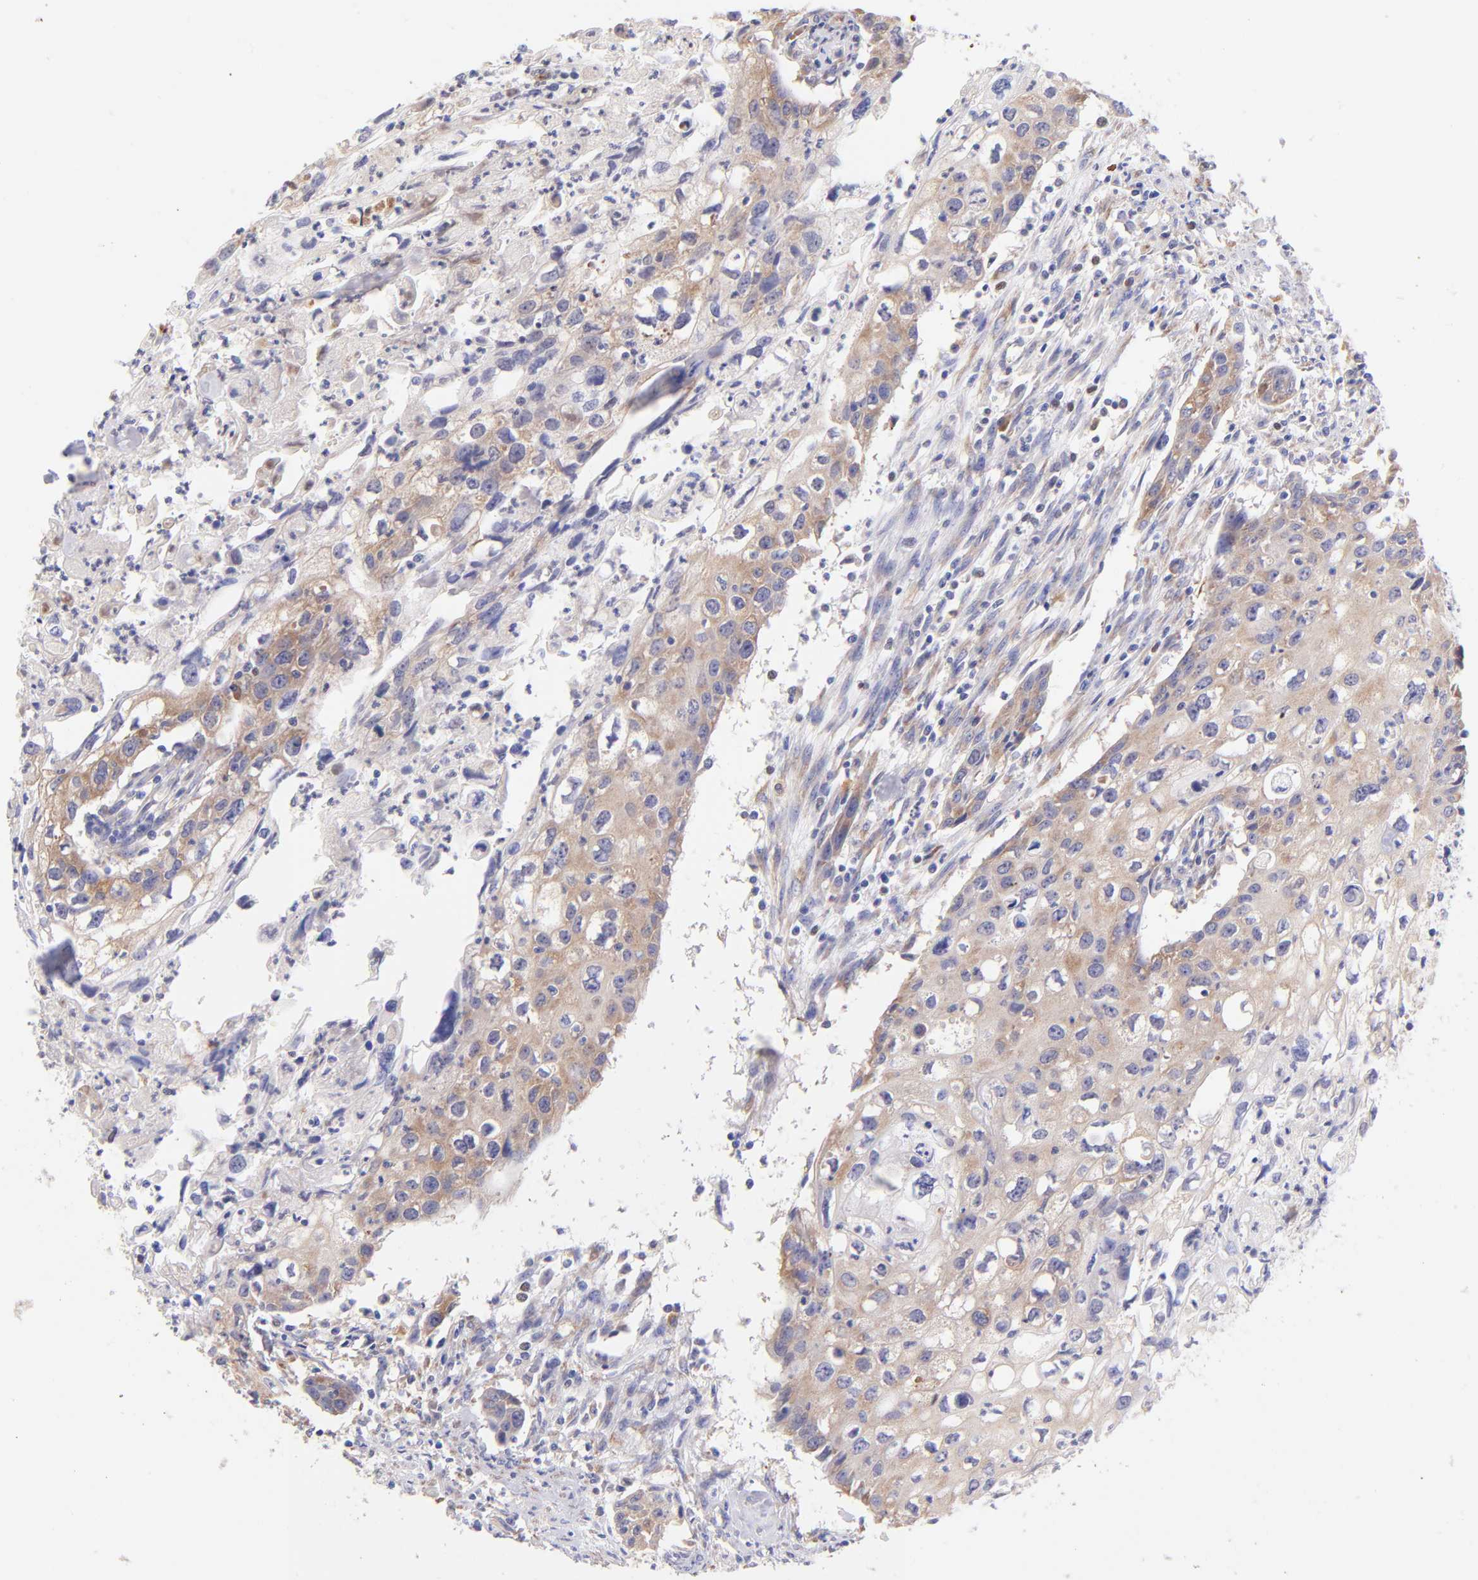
{"staining": {"intensity": "moderate", "quantity": ">75%", "location": "cytoplasmic/membranous"}, "tissue": "urothelial cancer", "cell_type": "Tumor cells", "image_type": "cancer", "snomed": [{"axis": "morphology", "description": "Urothelial carcinoma, High grade"}, {"axis": "topography", "description": "Urinary bladder"}], "caption": "This micrograph exhibits immunohistochemistry (IHC) staining of human urothelial cancer, with medium moderate cytoplasmic/membranous staining in about >75% of tumor cells.", "gene": "RPL11", "patient": {"sex": "male", "age": 54}}